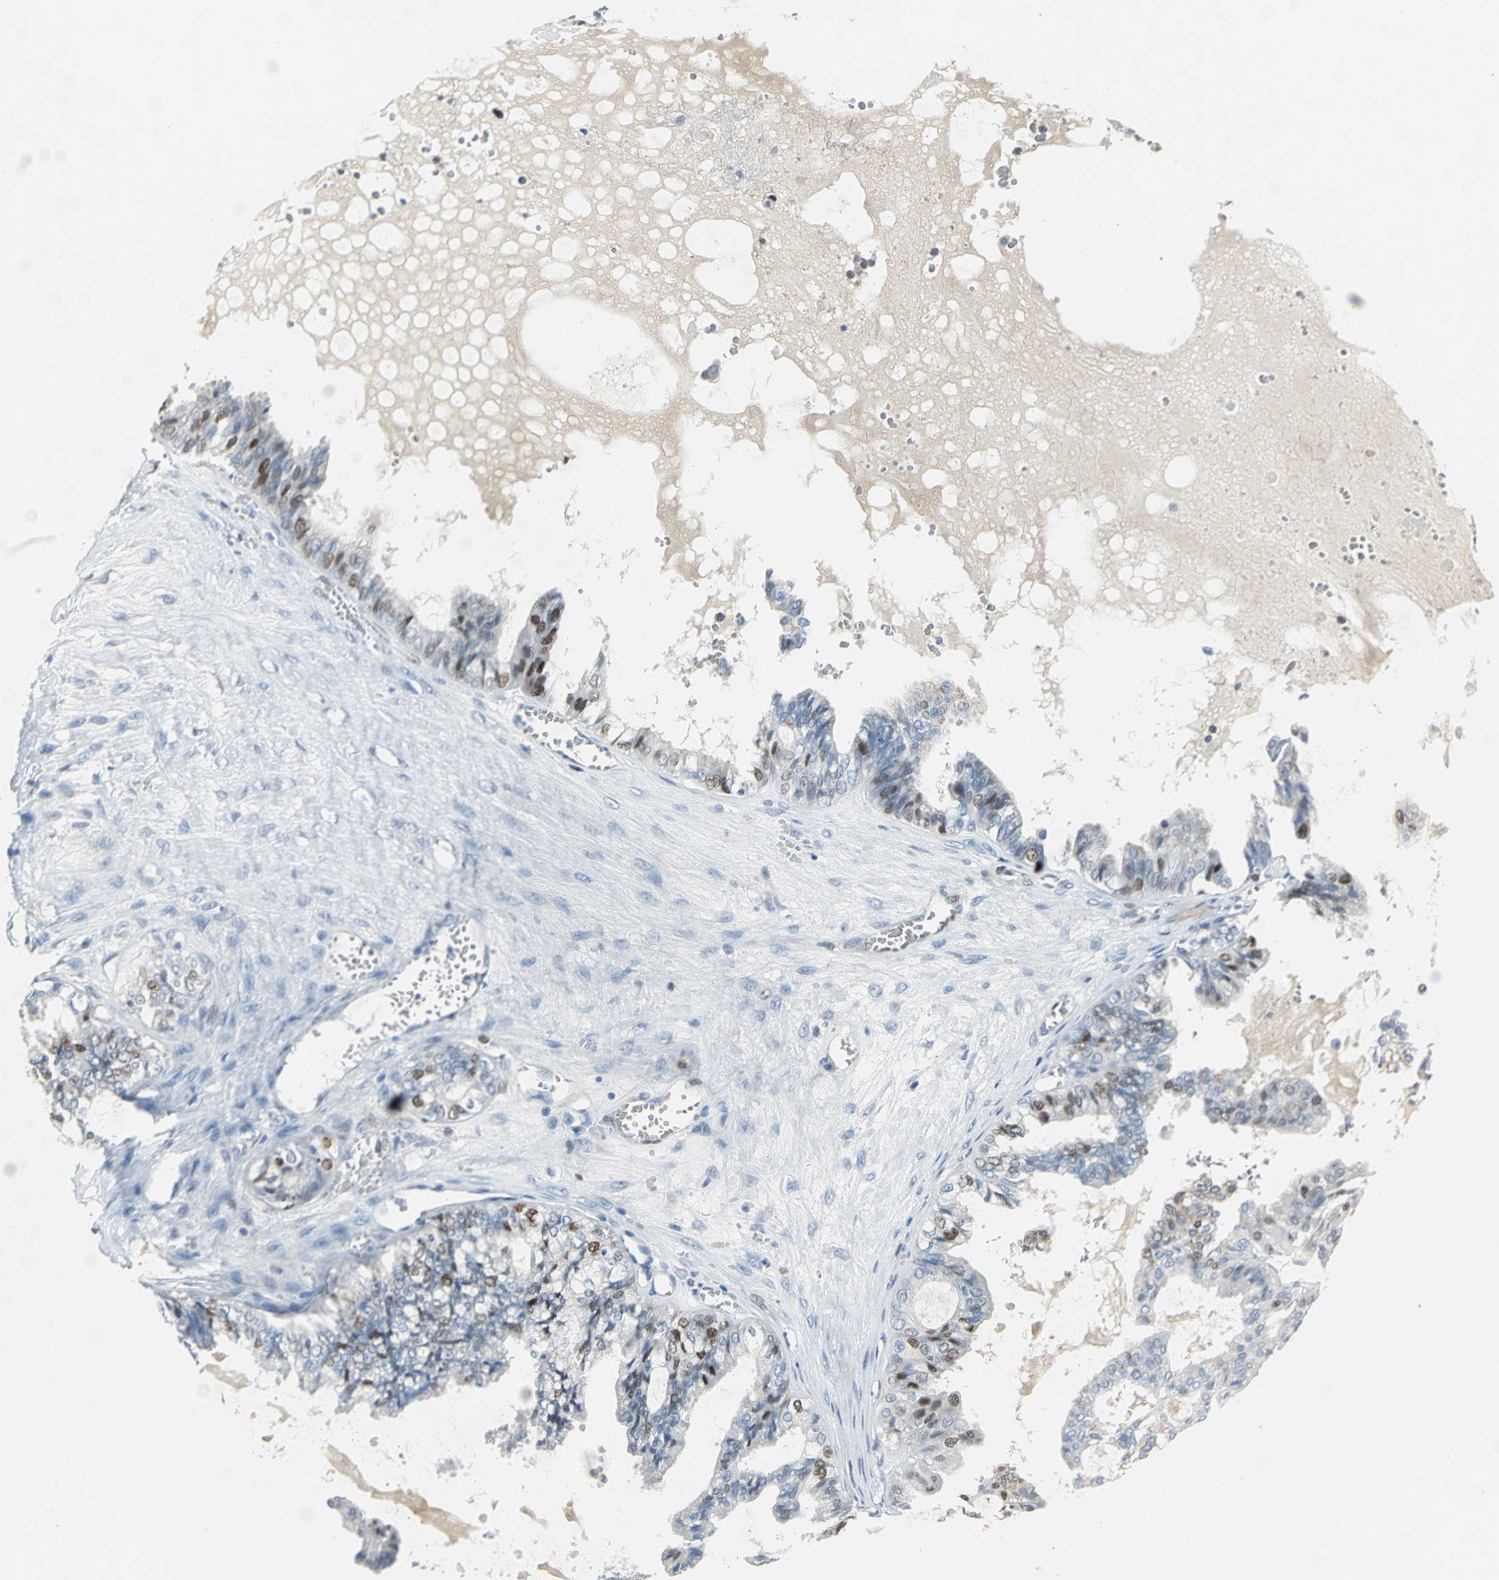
{"staining": {"intensity": "moderate", "quantity": "25%-75%", "location": "nuclear"}, "tissue": "ovarian cancer", "cell_type": "Tumor cells", "image_type": "cancer", "snomed": [{"axis": "morphology", "description": "Carcinoma, NOS"}, {"axis": "morphology", "description": "Carcinoma, endometroid"}, {"axis": "topography", "description": "Ovary"}], "caption": "Carcinoma (ovarian) stained with a brown dye demonstrates moderate nuclear positive positivity in approximately 25%-75% of tumor cells.", "gene": "MCM3", "patient": {"sex": "female", "age": 50}}